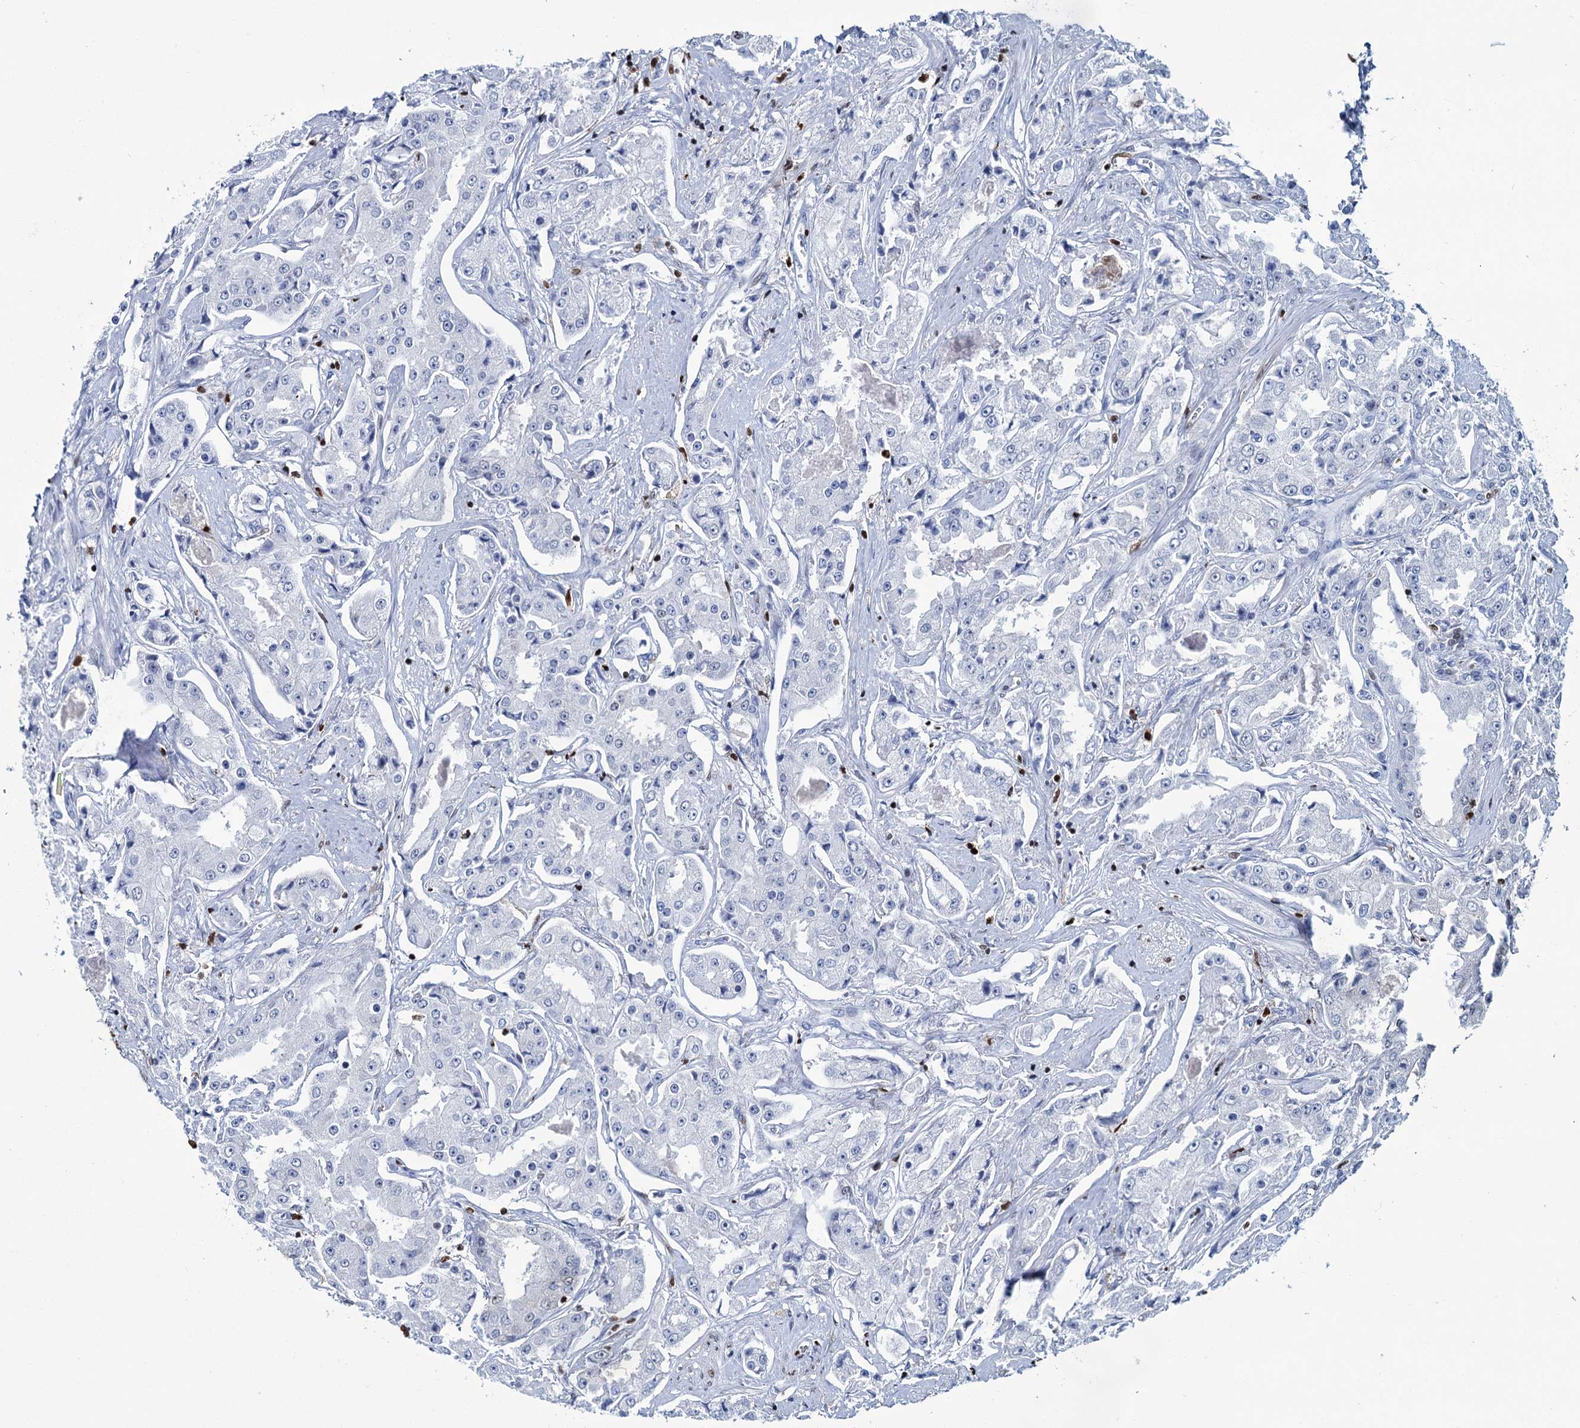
{"staining": {"intensity": "negative", "quantity": "none", "location": "none"}, "tissue": "prostate cancer", "cell_type": "Tumor cells", "image_type": "cancer", "snomed": [{"axis": "morphology", "description": "Adenocarcinoma, High grade"}, {"axis": "topography", "description": "Prostate"}], "caption": "A high-resolution histopathology image shows immunohistochemistry (IHC) staining of prostate cancer, which exhibits no significant expression in tumor cells.", "gene": "CELF2", "patient": {"sex": "male", "age": 73}}